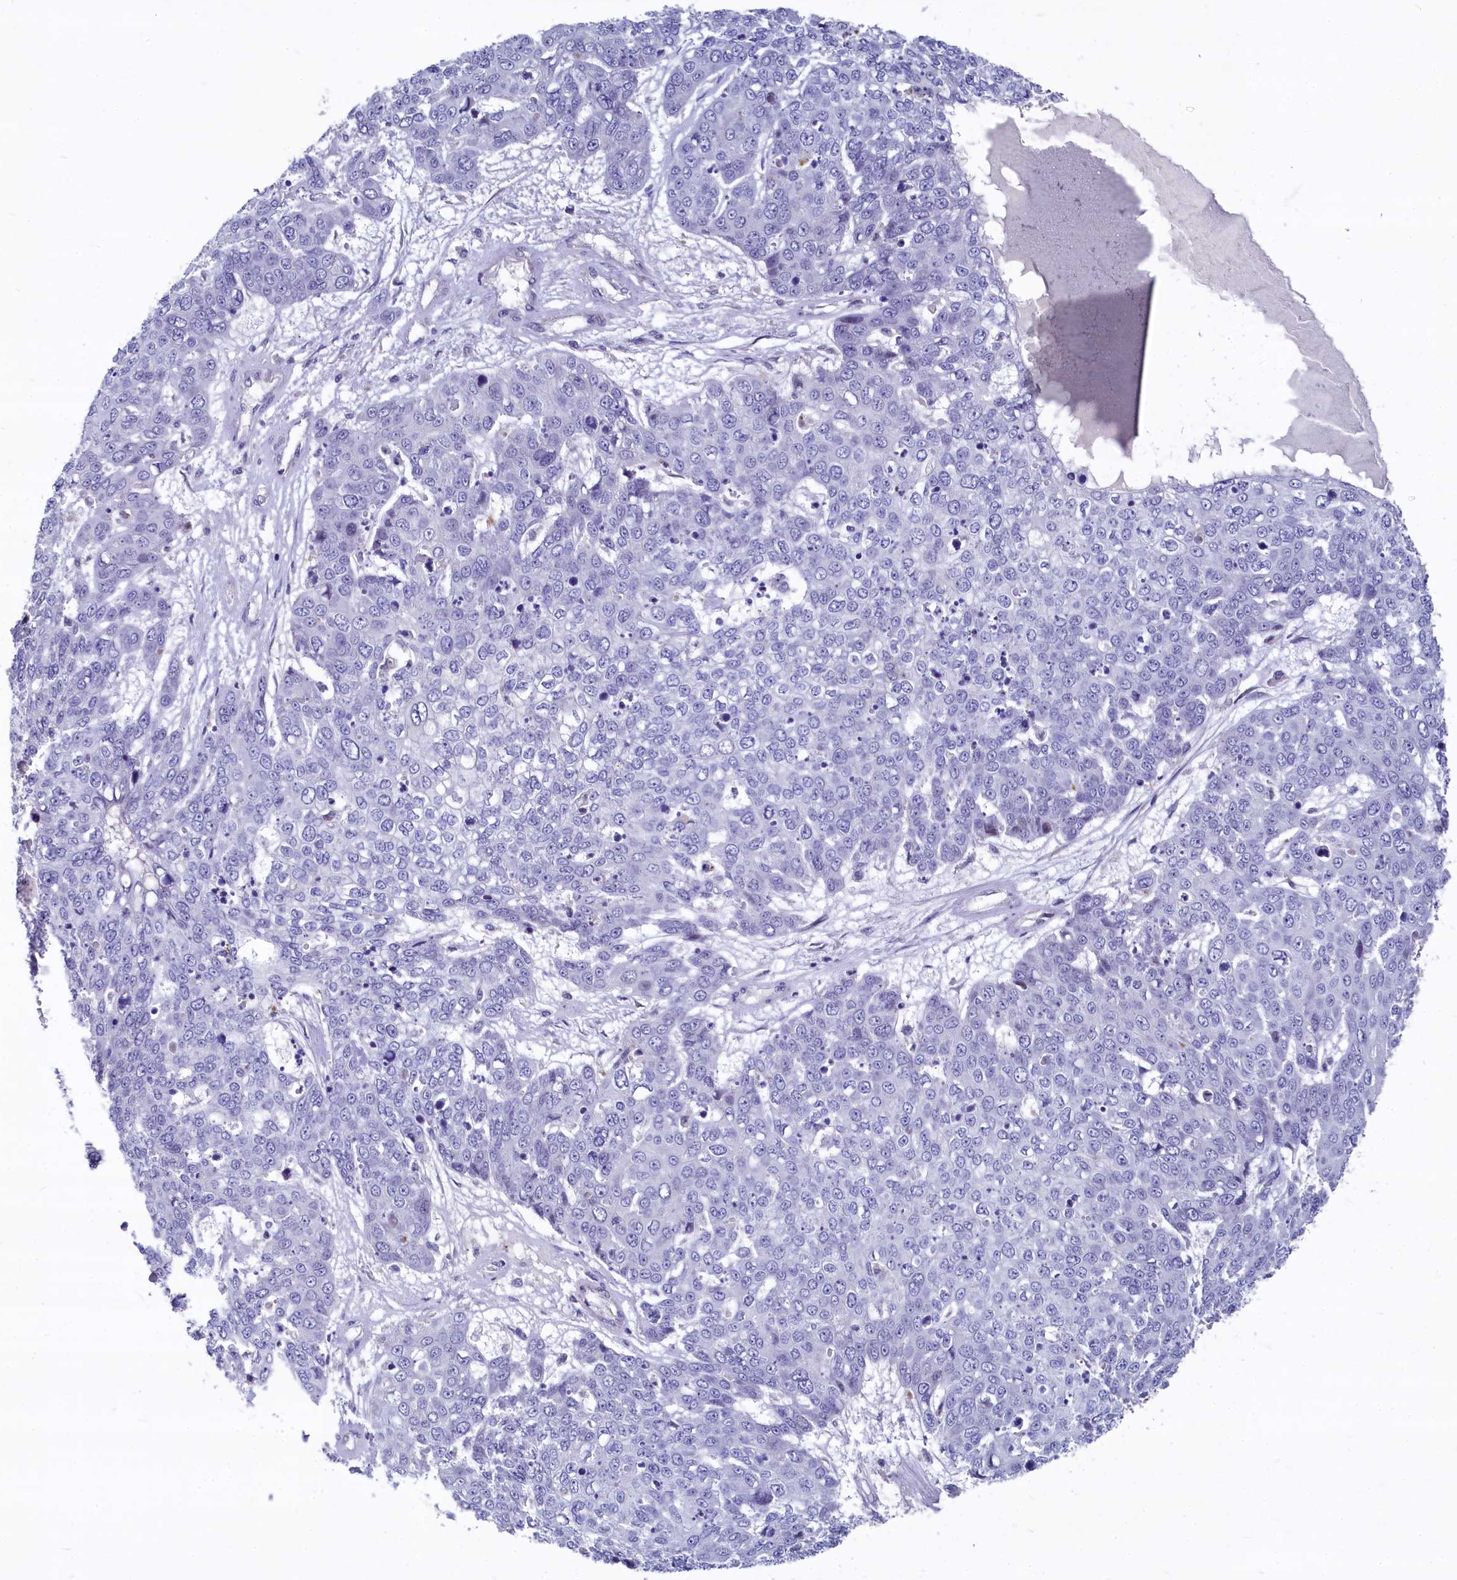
{"staining": {"intensity": "negative", "quantity": "none", "location": "none"}, "tissue": "skin cancer", "cell_type": "Tumor cells", "image_type": "cancer", "snomed": [{"axis": "morphology", "description": "Squamous cell carcinoma, NOS"}, {"axis": "topography", "description": "Skin"}], "caption": "Protein analysis of skin cancer reveals no significant expression in tumor cells.", "gene": "ASXL3", "patient": {"sex": "male", "age": 71}}